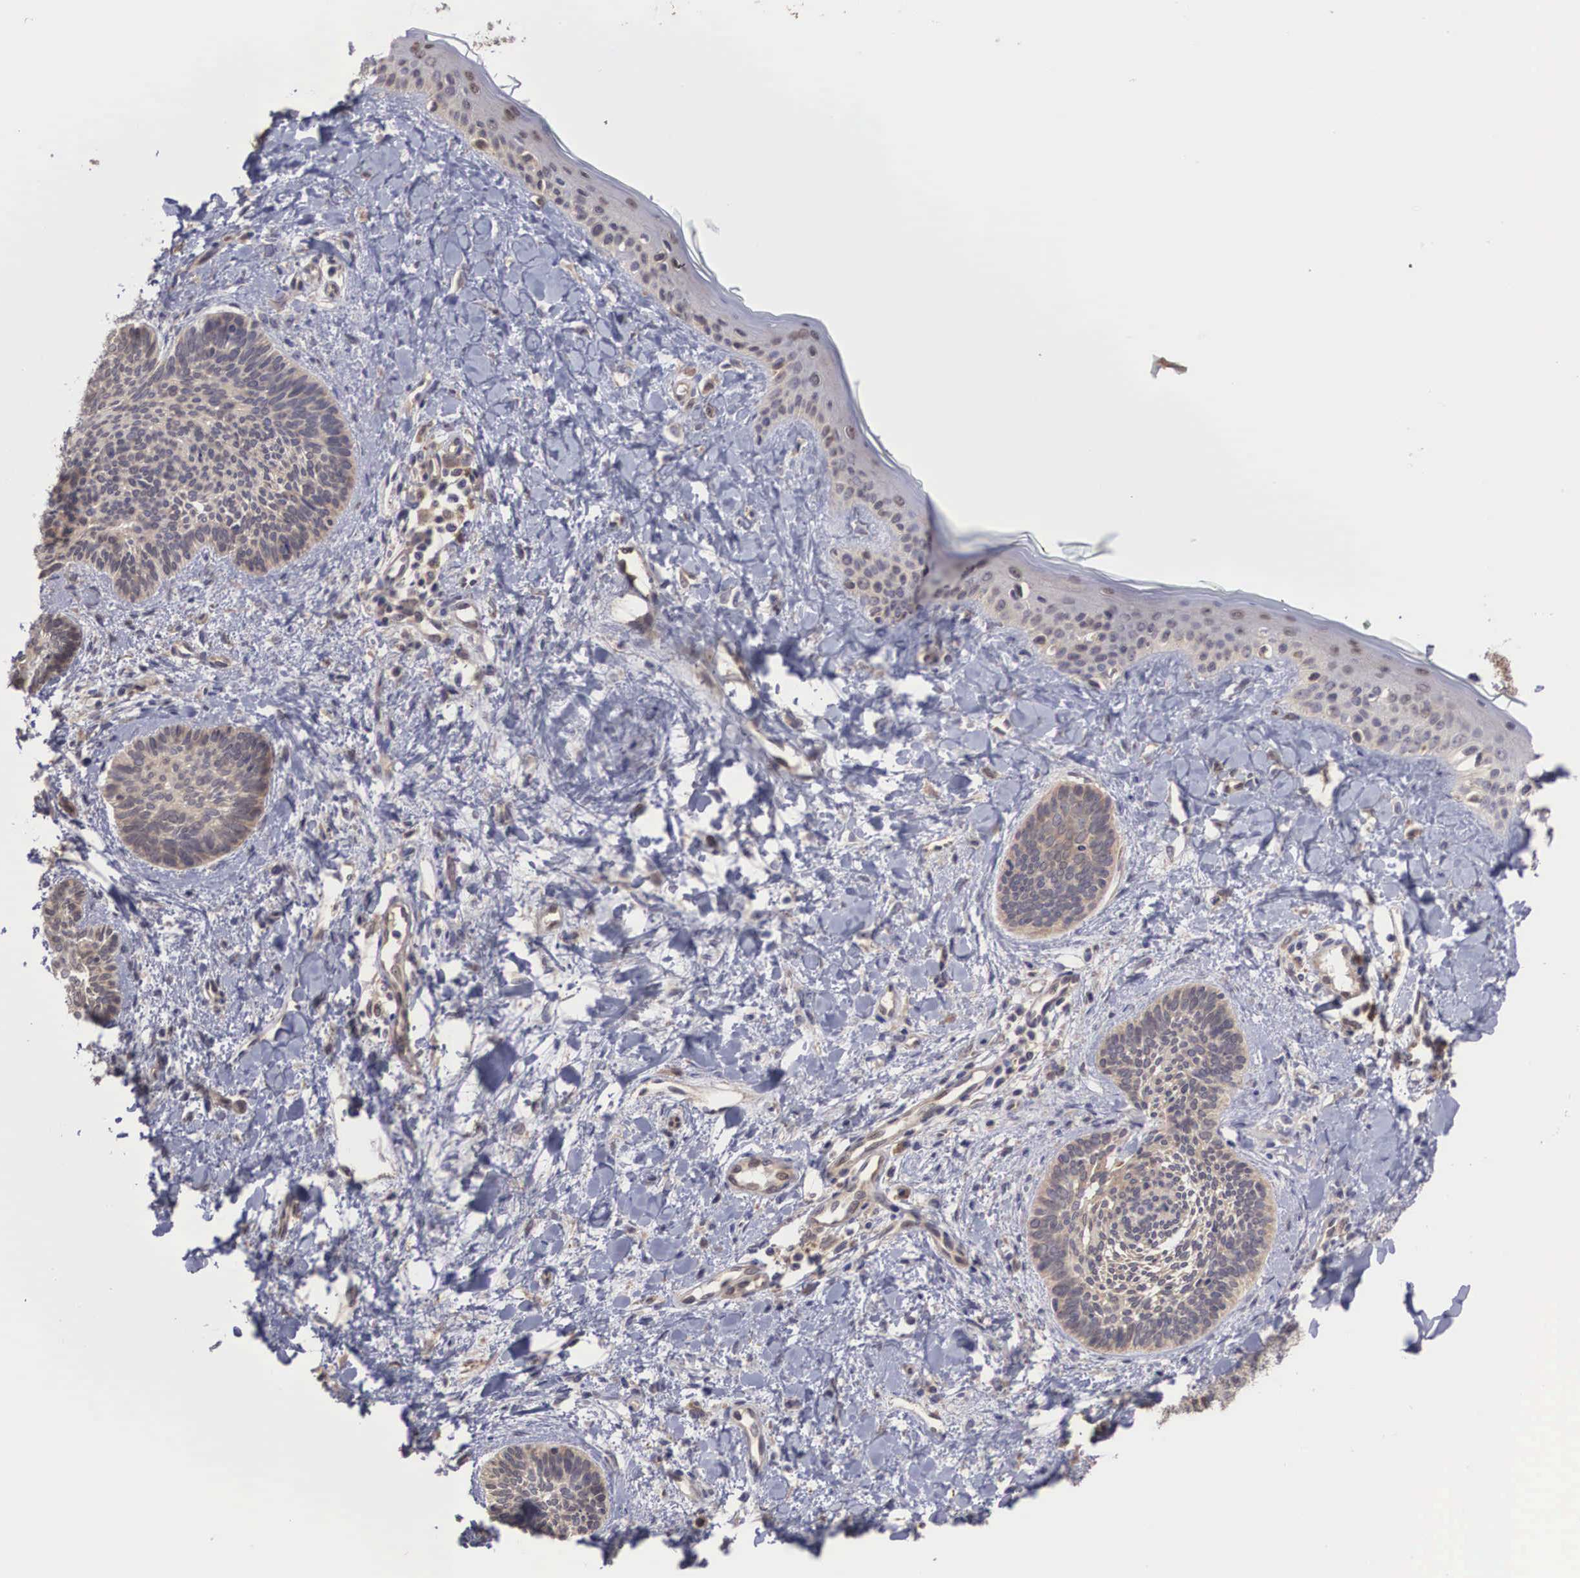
{"staining": {"intensity": "weak", "quantity": "25%-75%", "location": "cytoplasmic/membranous,nuclear"}, "tissue": "skin cancer", "cell_type": "Tumor cells", "image_type": "cancer", "snomed": [{"axis": "morphology", "description": "Basal cell carcinoma"}, {"axis": "topography", "description": "Skin"}], "caption": "Basal cell carcinoma (skin) stained with a brown dye displays weak cytoplasmic/membranous and nuclear positive staining in about 25%-75% of tumor cells.", "gene": "DNAJB7", "patient": {"sex": "female", "age": 81}}